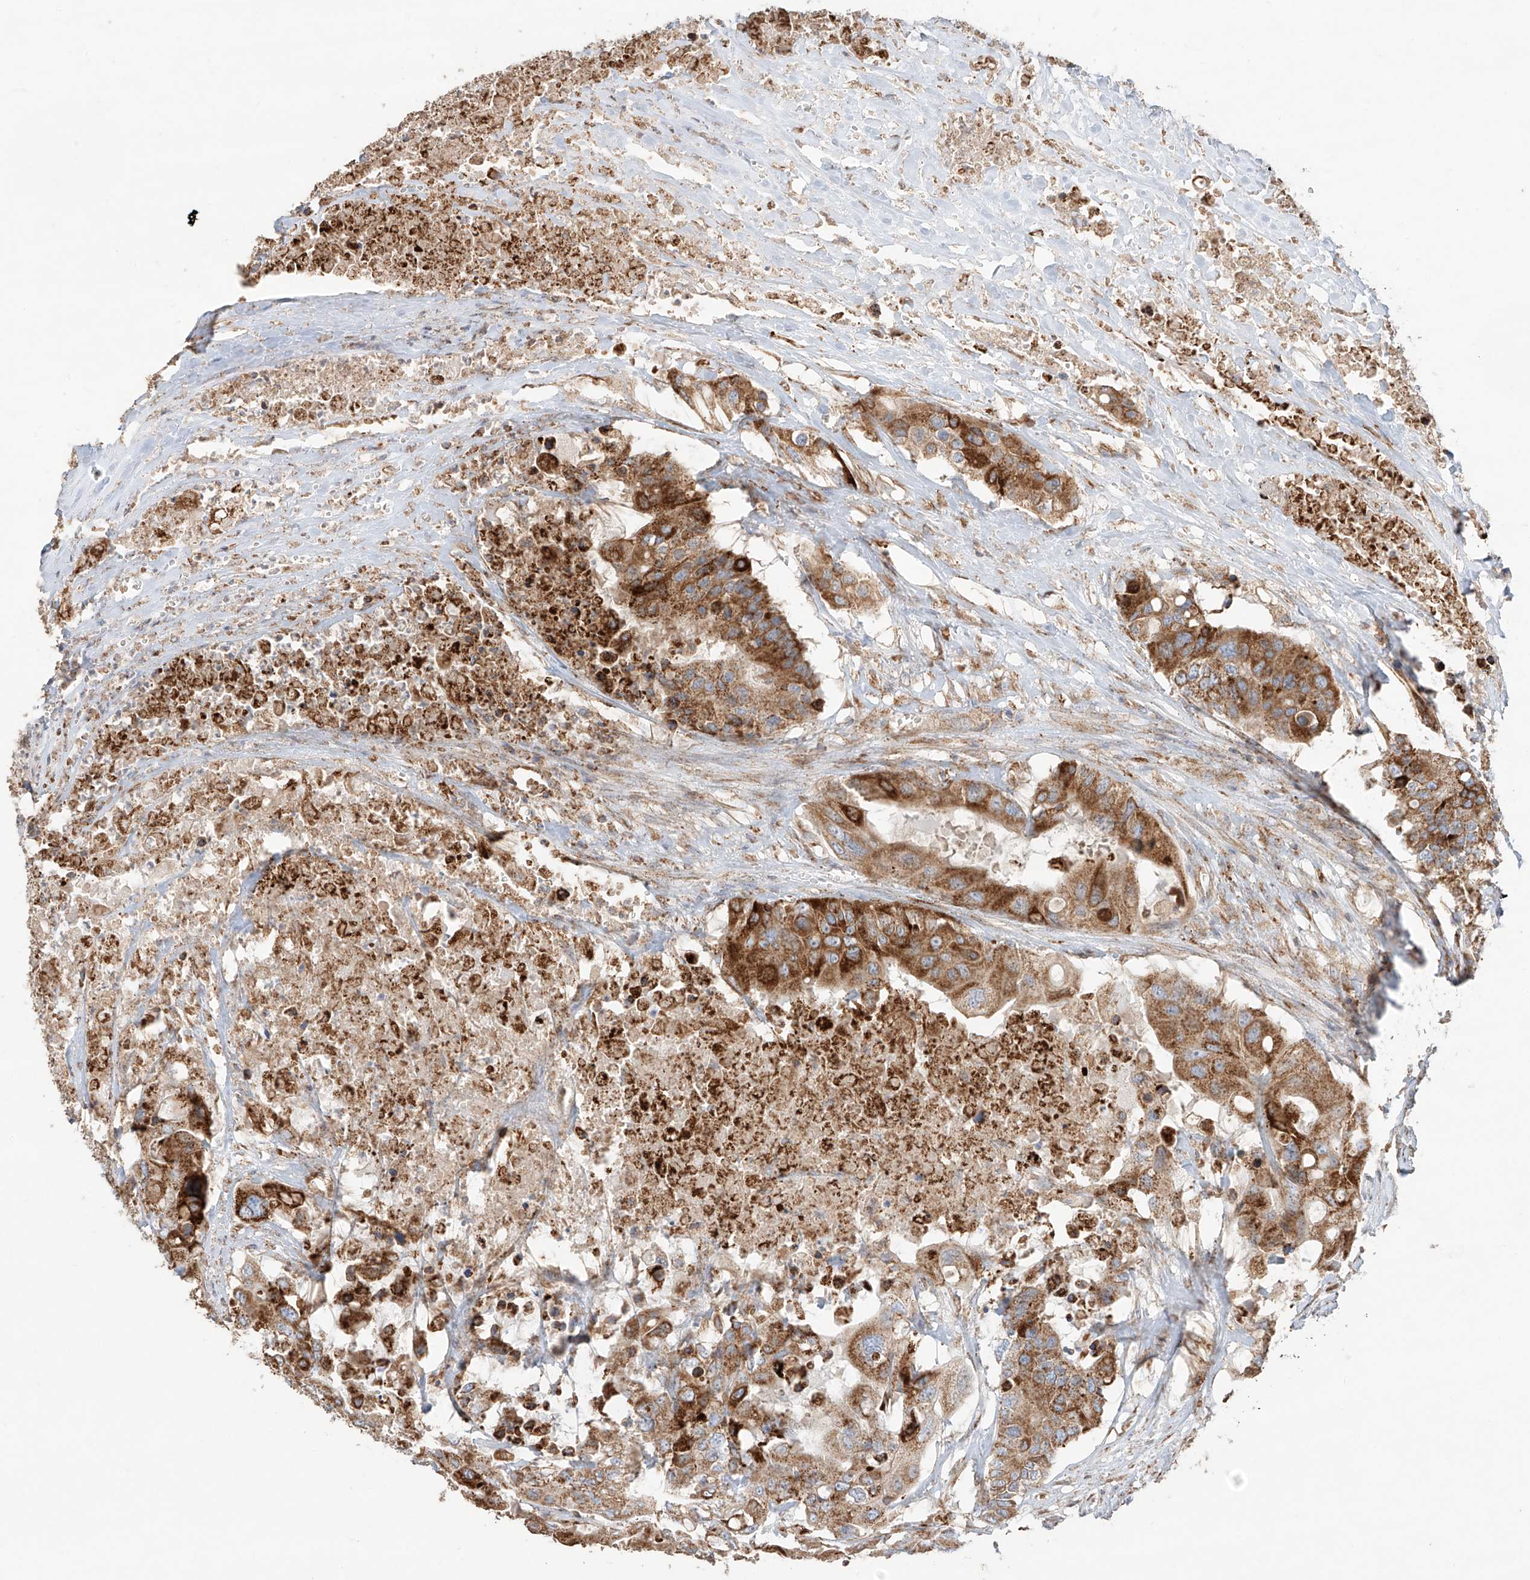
{"staining": {"intensity": "moderate", "quantity": ">75%", "location": "cytoplasmic/membranous"}, "tissue": "colorectal cancer", "cell_type": "Tumor cells", "image_type": "cancer", "snomed": [{"axis": "morphology", "description": "Adenocarcinoma, NOS"}, {"axis": "topography", "description": "Colon"}], "caption": "Human colorectal cancer (adenocarcinoma) stained with a protein marker displays moderate staining in tumor cells.", "gene": "COLGALT2", "patient": {"sex": "male", "age": 77}}